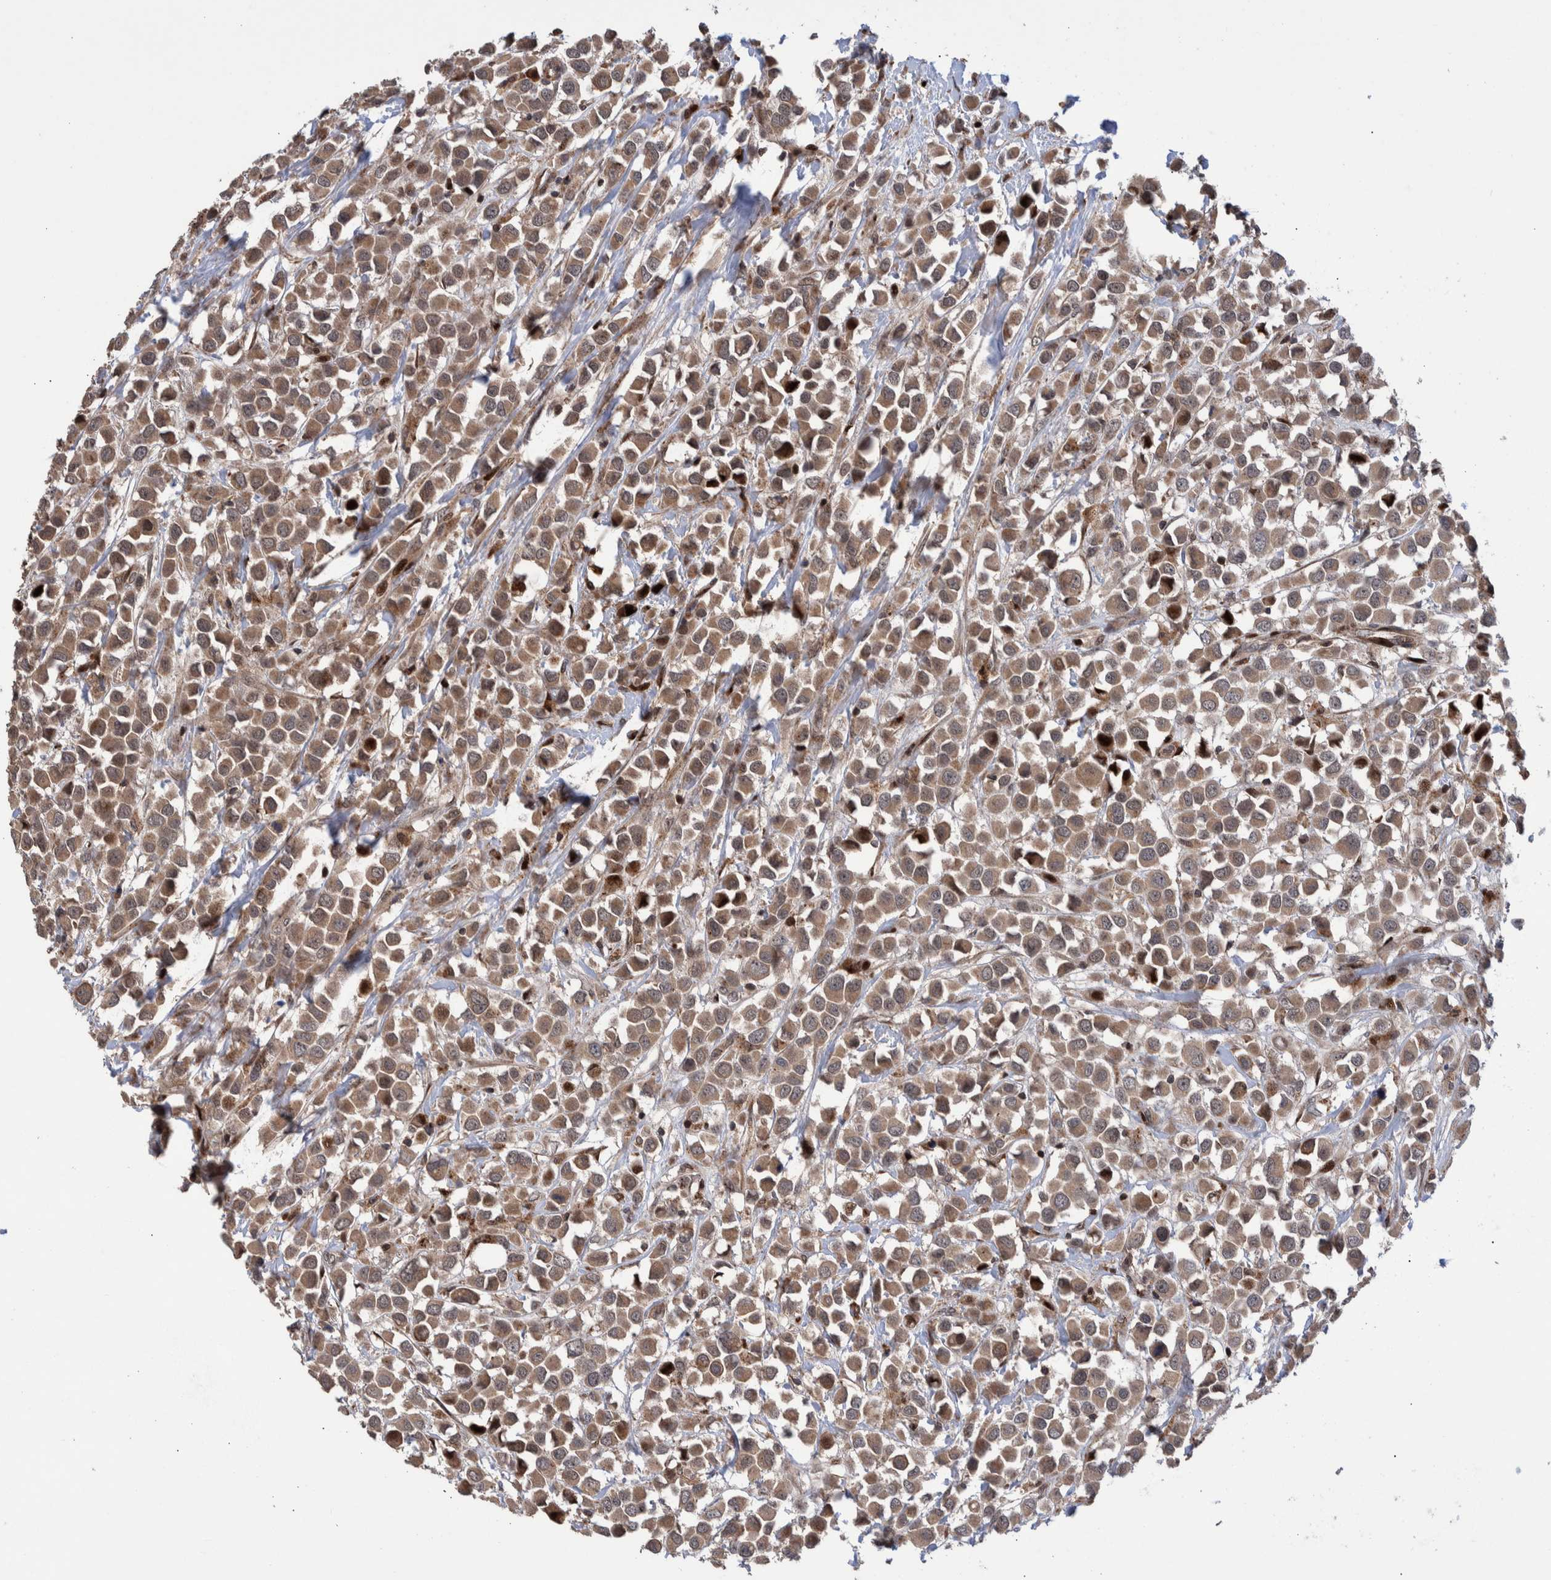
{"staining": {"intensity": "weak", "quantity": ">75%", "location": "cytoplasmic/membranous"}, "tissue": "breast cancer", "cell_type": "Tumor cells", "image_type": "cancer", "snomed": [{"axis": "morphology", "description": "Duct carcinoma"}, {"axis": "topography", "description": "Breast"}], "caption": "IHC histopathology image of human breast invasive ductal carcinoma stained for a protein (brown), which demonstrates low levels of weak cytoplasmic/membranous expression in about >75% of tumor cells.", "gene": "SHISA6", "patient": {"sex": "female", "age": 61}}